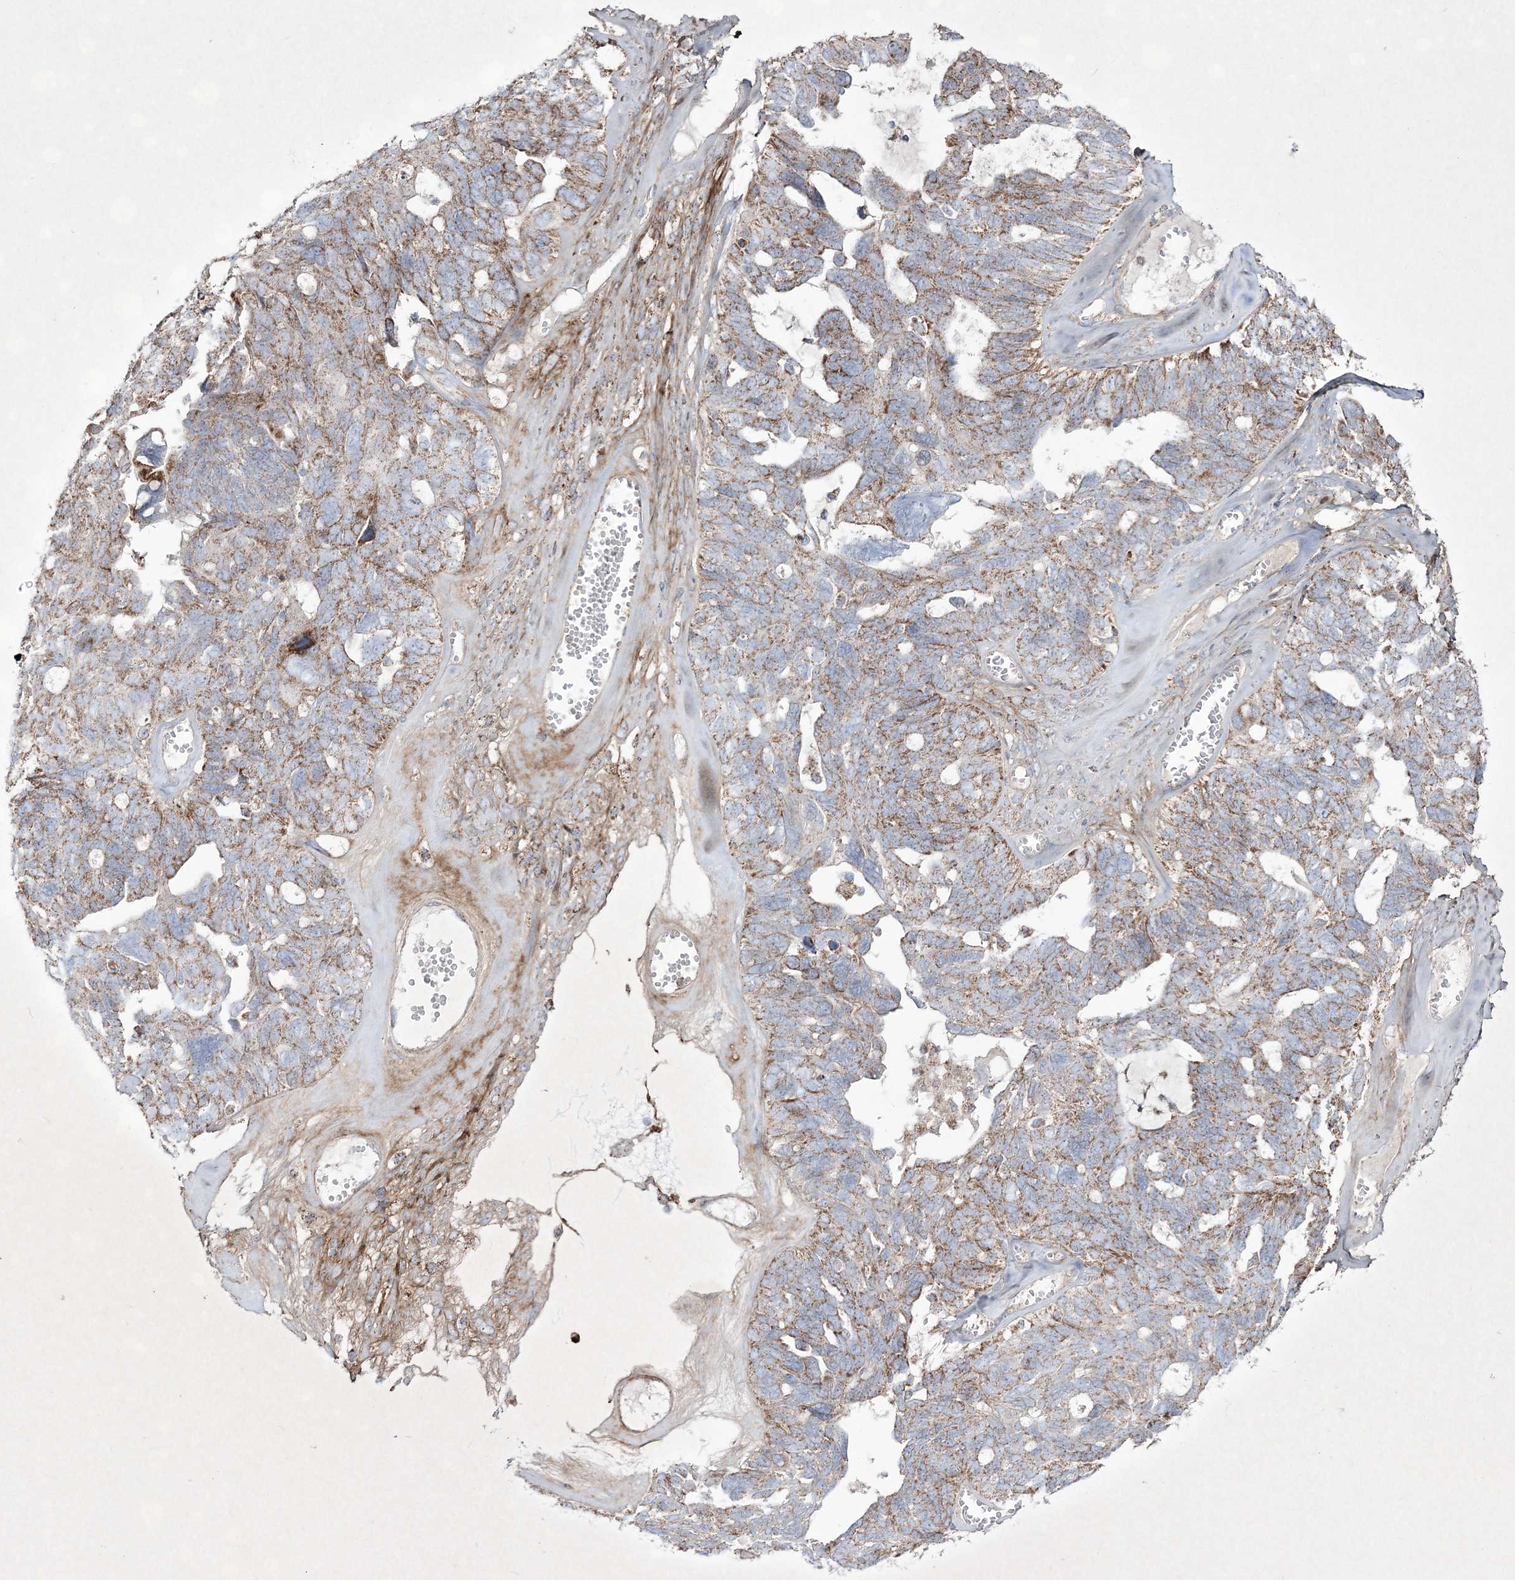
{"staining": {"intensity": "moderate", "quantity": ">75%", "location": "cytoplasmic/membranous"}, "tissue": "ovarian cancer", "cell_type": "Tumor cells", "image_type": "cancer", "snomed": [{"axis": "morphology", "description": "Cystadenocarcinoma, serous, NOS"}, {"axis": "topography", "description": "Ovary"}], "caption": "Immunohistochemistry (IHC) of ovarian cancer (serous cystadenocarcinoma) demonstrates medium levels of moderate cytoplasmic/membranous expression in about >75% of tumor cells. (DAB IHC with brightfield microscopy, high magnification).", "gene": "RICTOR", "patient": {"sex": "female", "age": 79}}